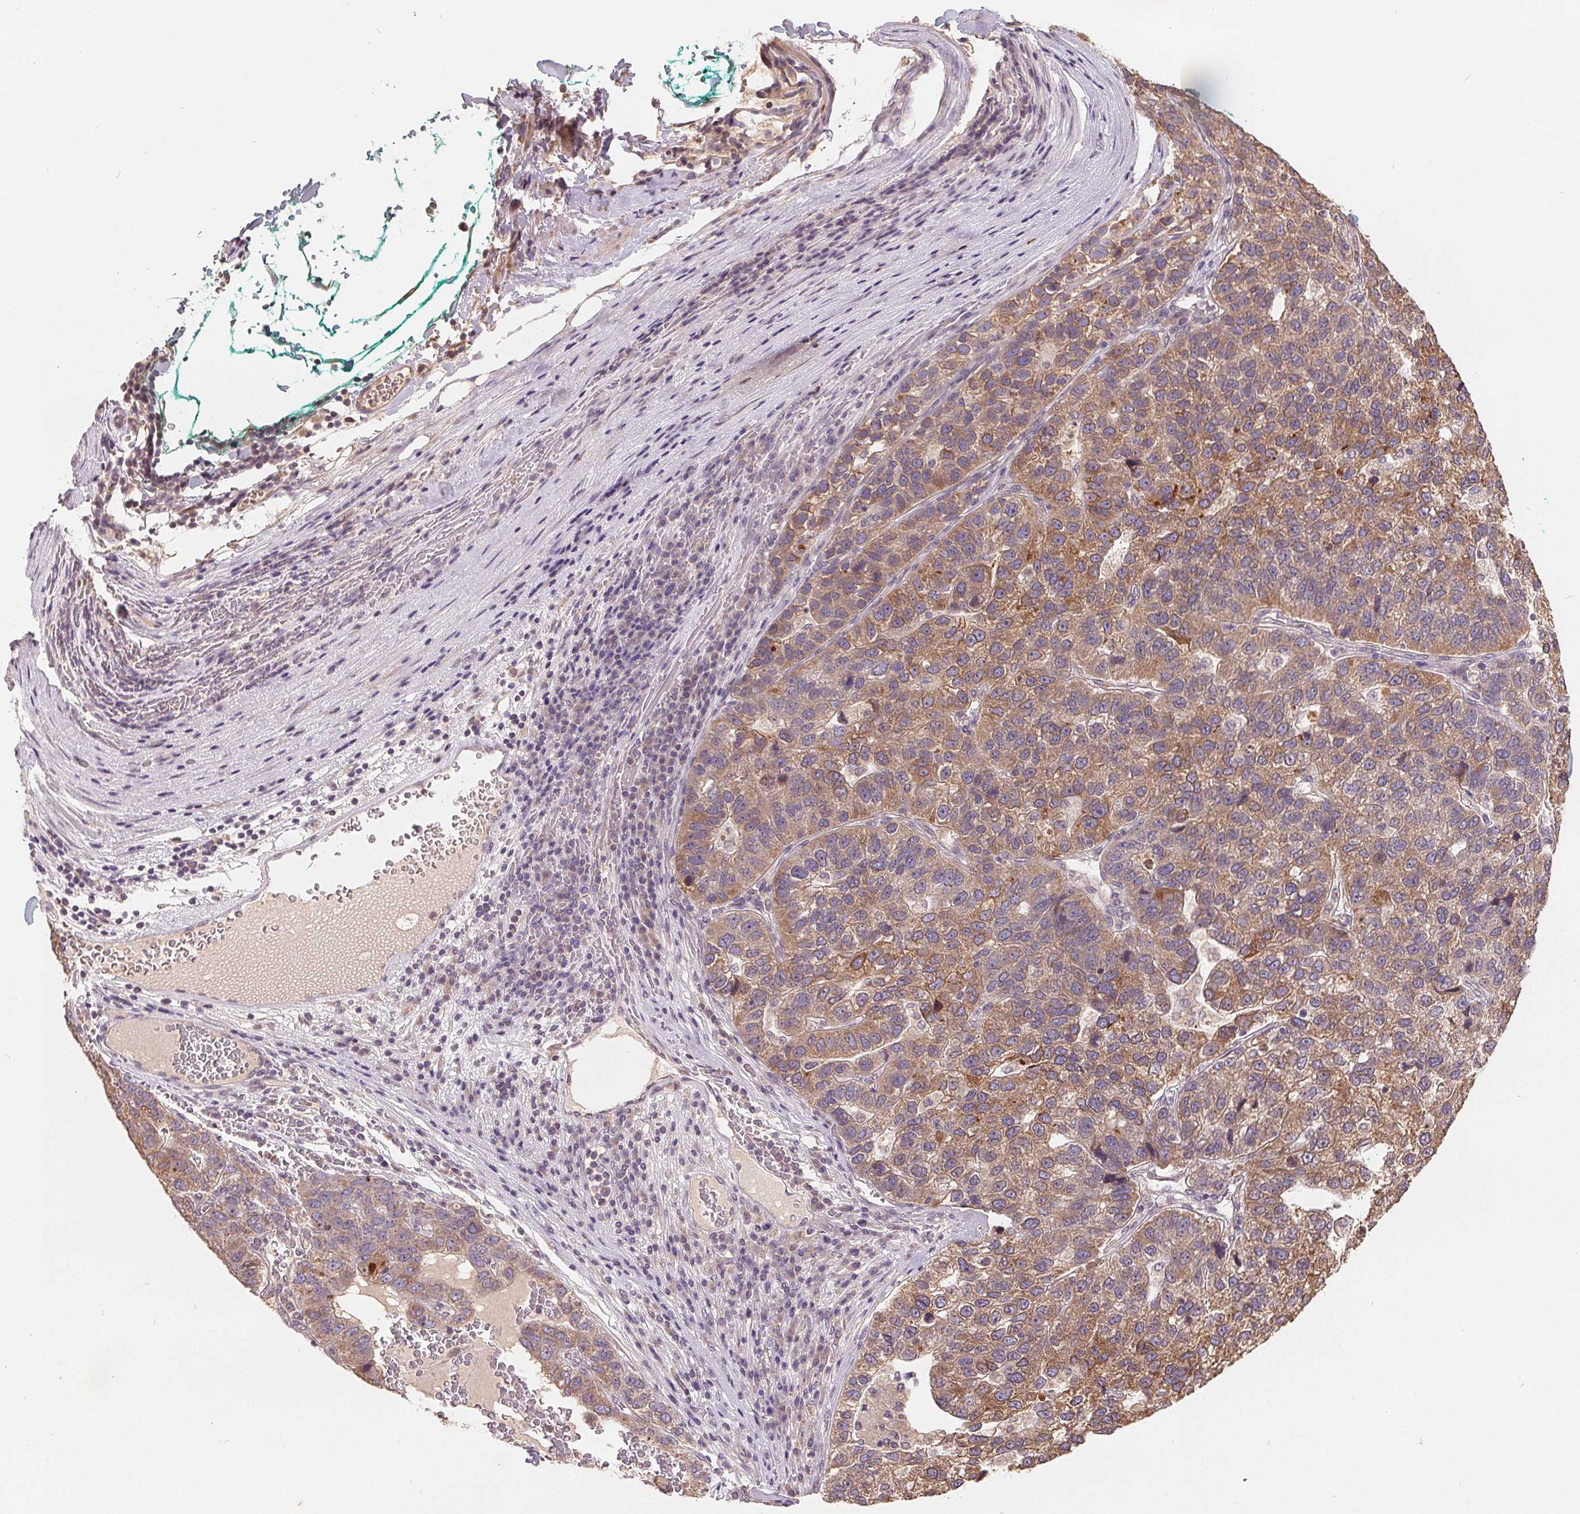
{"staining": {"intensity": "moderate", "quantity": ">75%", "location": "cytoplasmic/membranous"}, "tissue": "pancreatic cancer", "cell_type": "Tumor cells", "image_type": "cancer", "snomed": [{"axis": "morphology", "description": "Adenocarcinoma, NOS"}, {"axis": "topography", "description": "Pancreas"}], "caption": "An image showing moderate cytoplasmic/membranous staining in about >75% of tumor cells in pancreatic cancer, as visualized by brown immunohistochemical staining.", "gene": "CDIPT", "patient": {"sex": "female", "age": 61}}